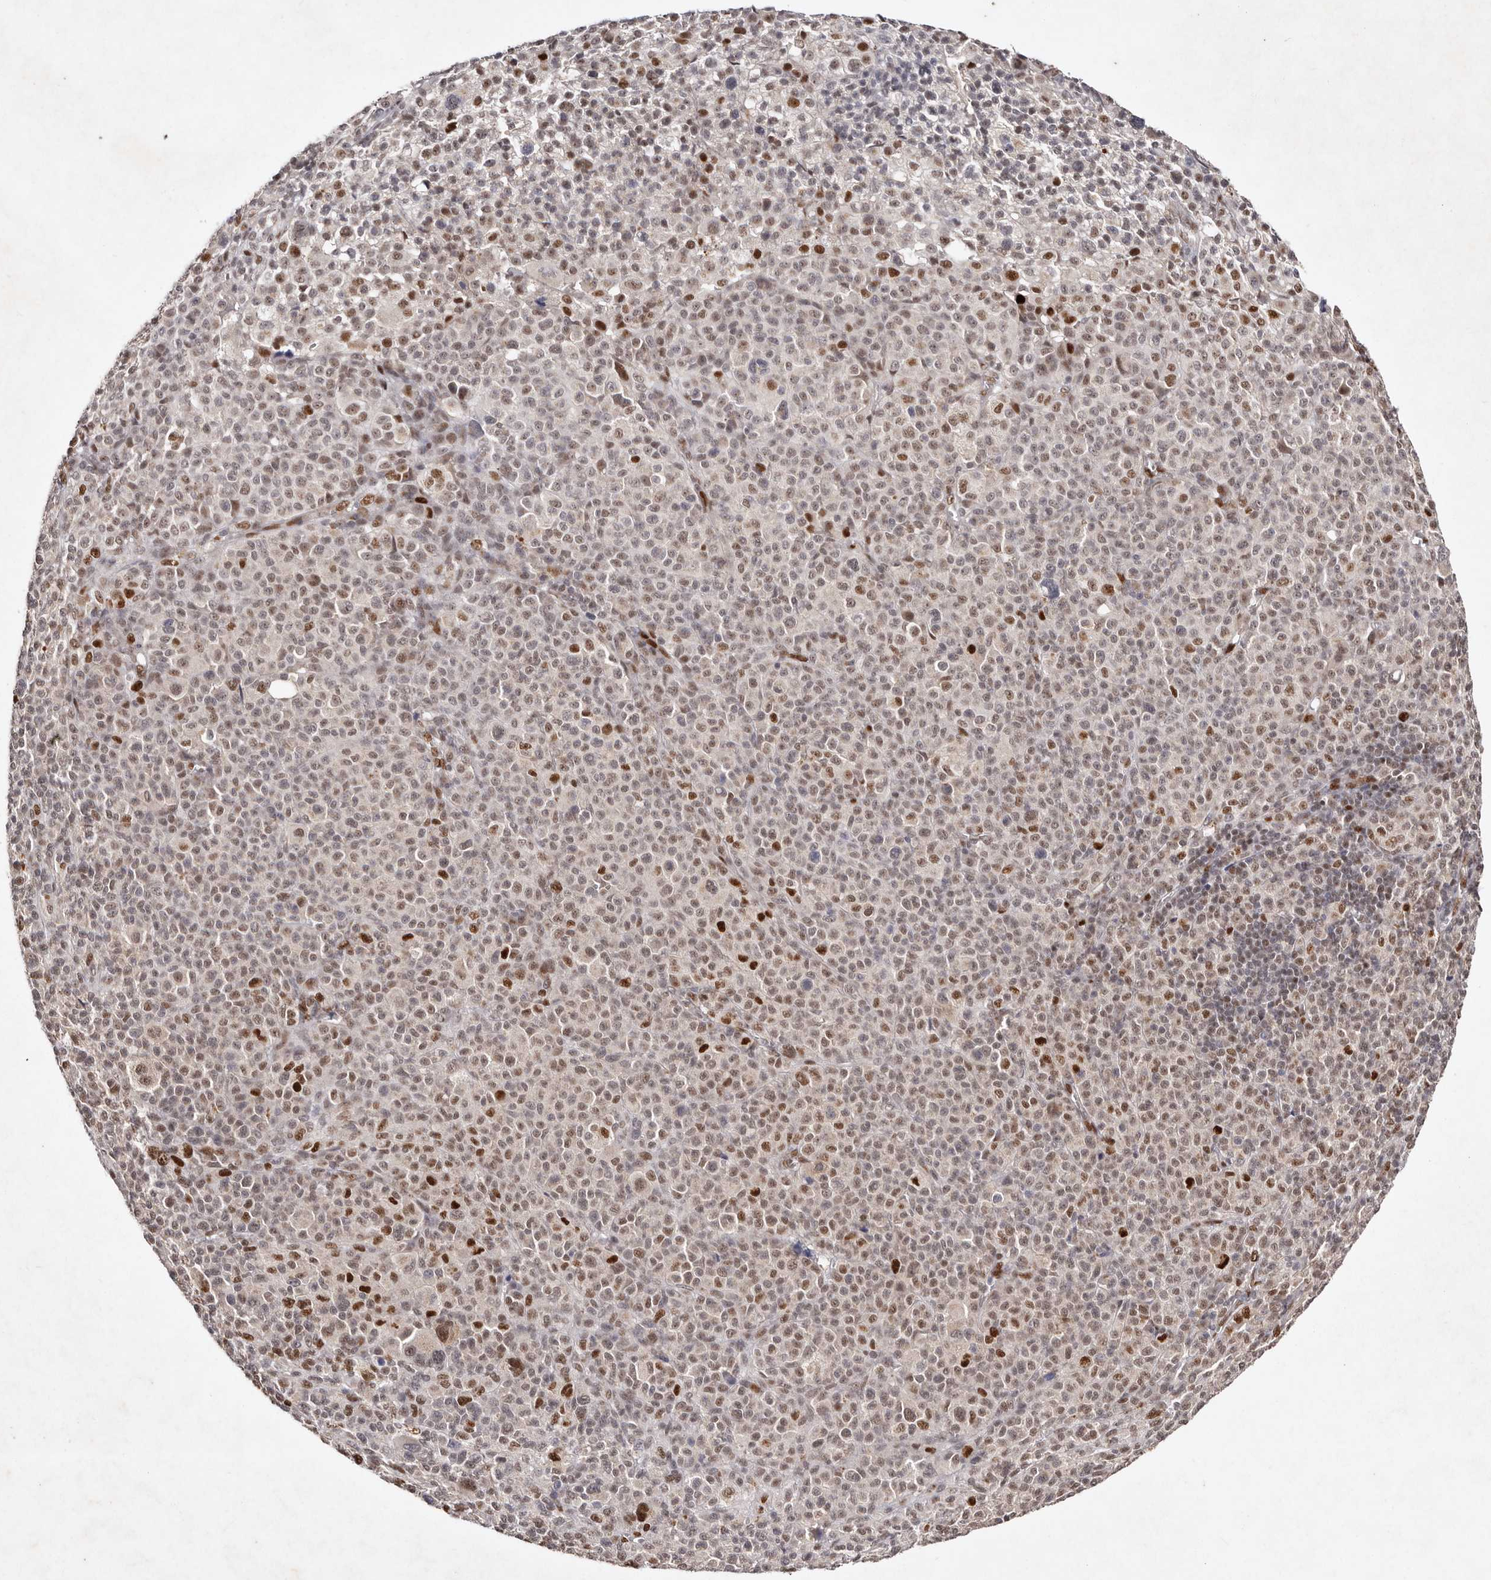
{"staining": {"intensity": "strong", "quantity": "25%-75%", "location": "nuclear"}, "tissue": "melanoma", "cell_type": "Tumor cells", "image_type": "cancer", "snomed": [{"axis": "morphology", "description": "Malignant melanoma, Metastatic site"}, {"axis": "topography", "description": "Skin"}], "caption": "Tumor cells show strong nuclear expression in about 25%-75% of cells in melanoma.", "gene": "KLF7", "patient": {"sex": "female", "age": 74}}